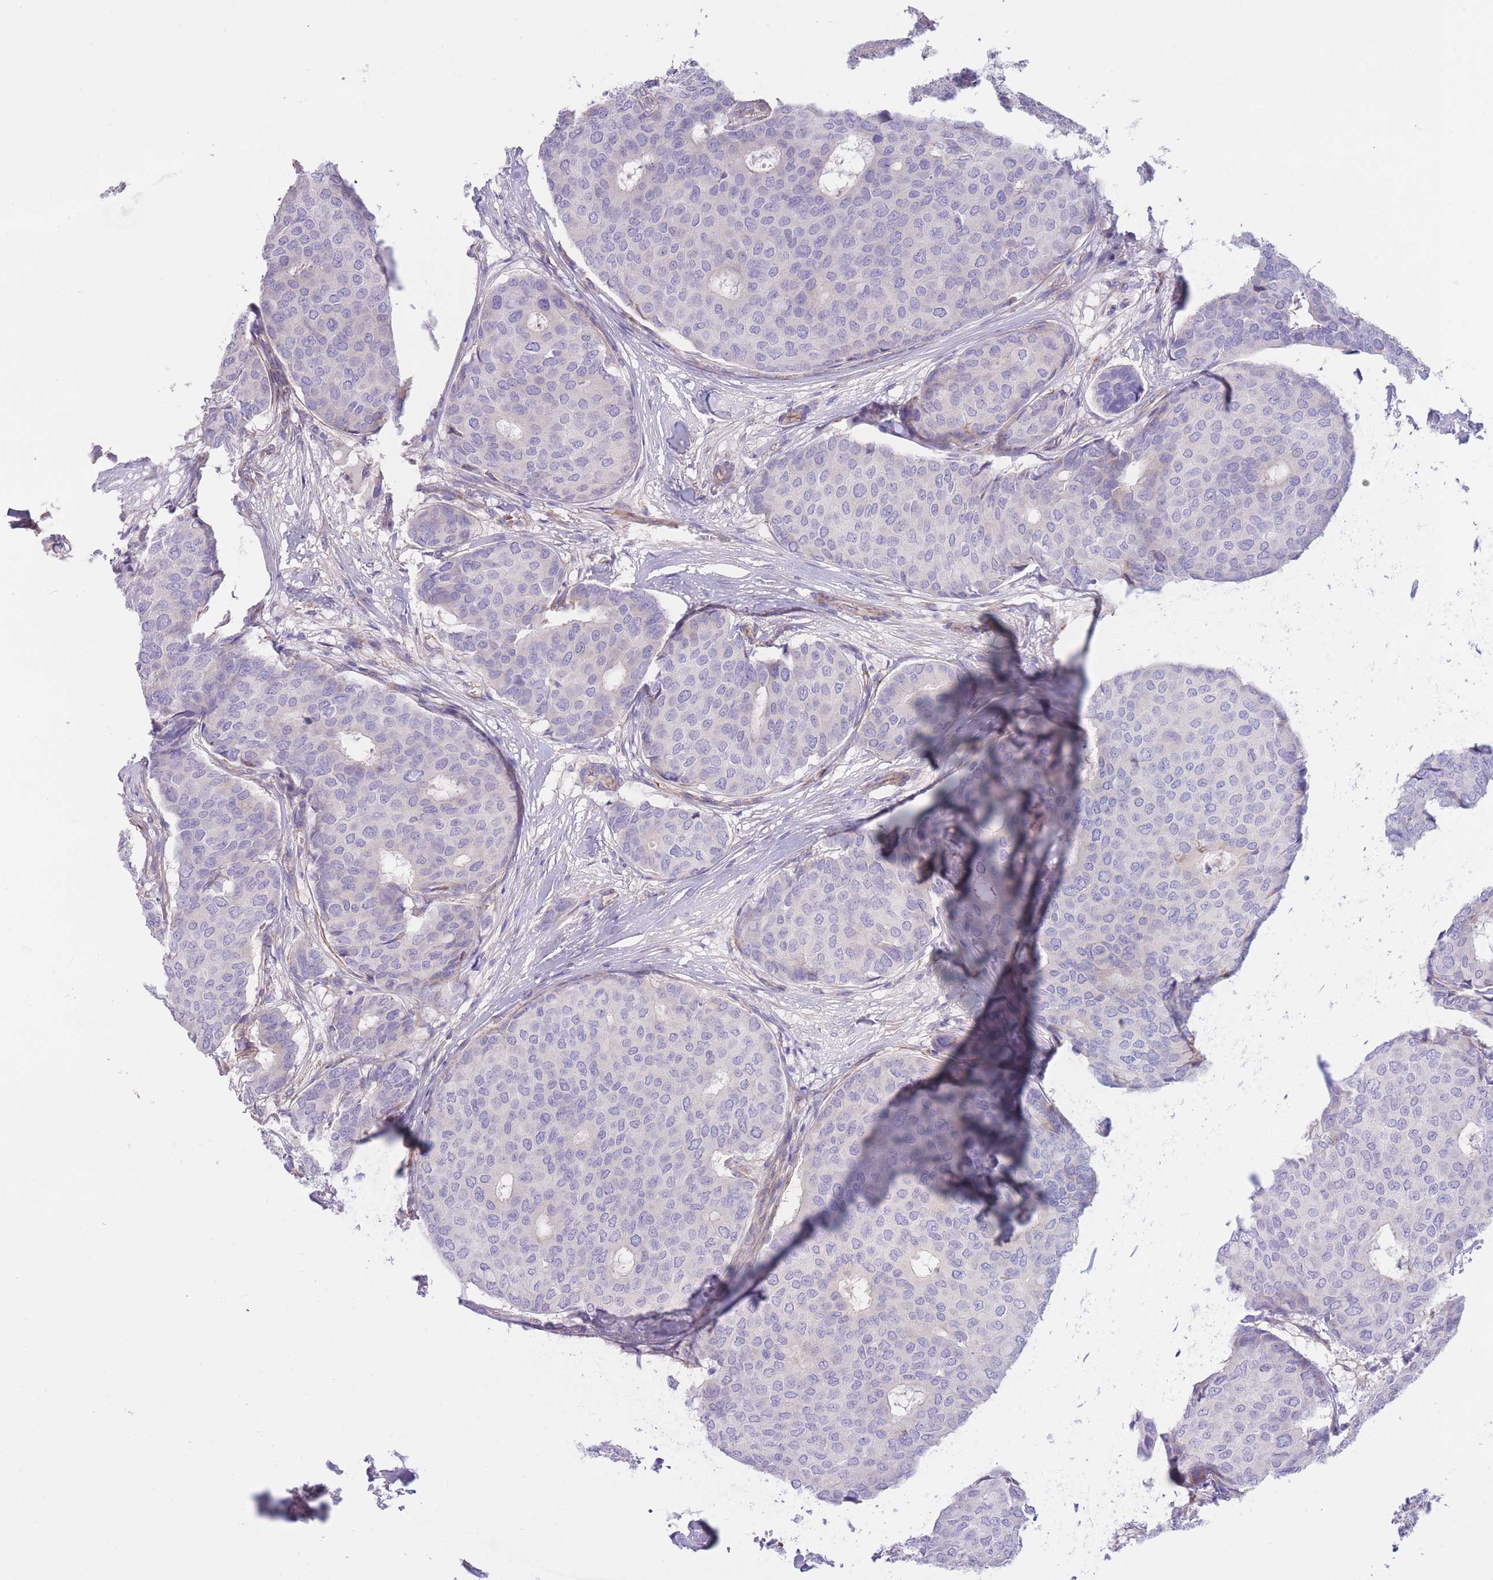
{"staining": {"intensity": "negative", "quantity": "none", "location": "none"}, "tissue": "breast cancer", "cell_type": "Tumor cells", "image_type": "cancer", "snomed": [{"axis": "morphology", "description": "Duct carcinoma"}, {"axis": "topography", "description": "Breast"}], "caption": "Image shows no protein expression in tumor cells of breast cancer (intraductal carcinoma) tissue.", "gene": "DET1", "patient": {"sex": "female", "age": 75}}